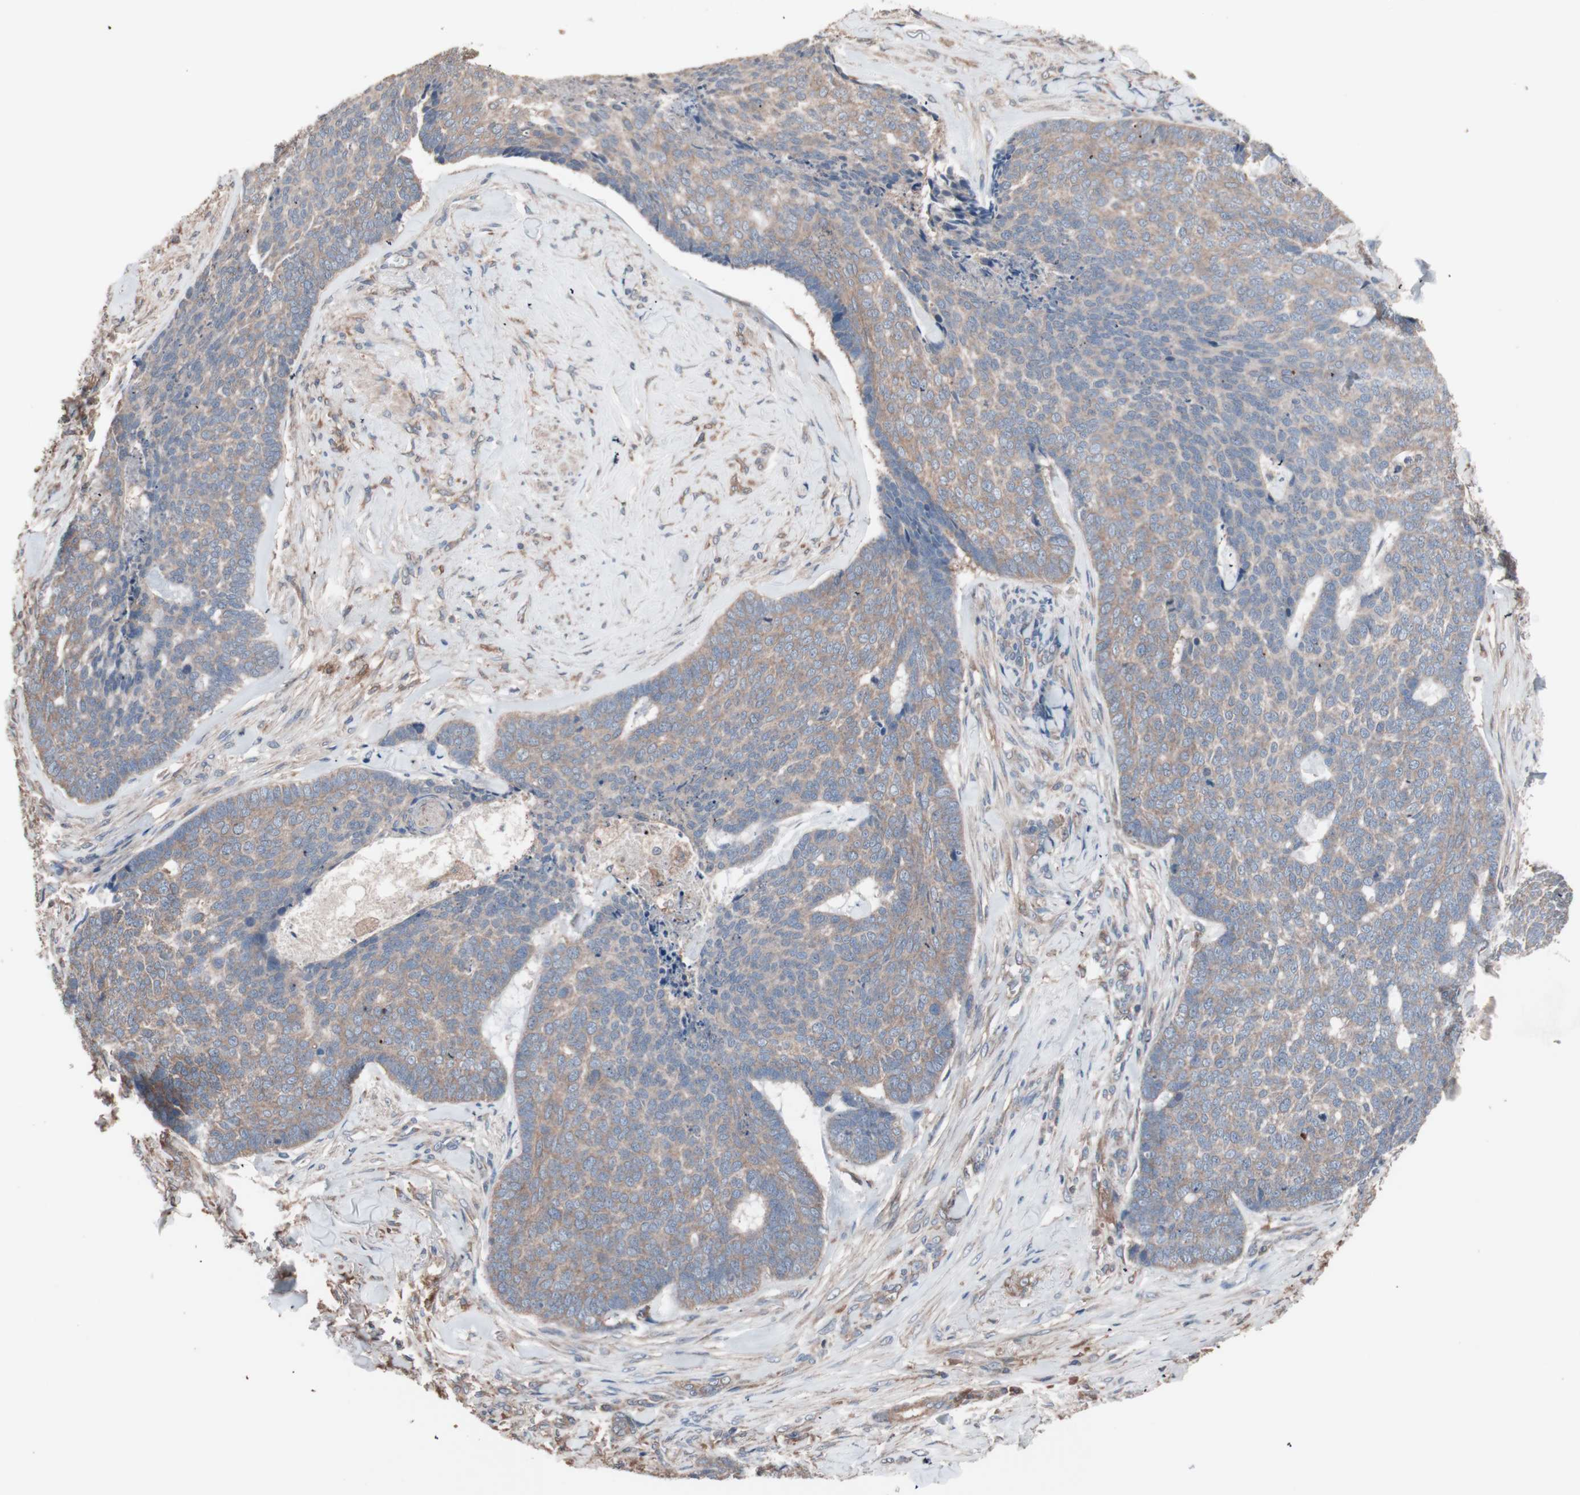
{"staining": {"intensity": "weak", "quantity": ">75%", "location": "cytoplasmic/membranous"}, "tissue": "skin cancer", "cell_type": "Tumor cells", "image_type": "cancer", "snomed": [{"axis": "morphology", "description": "Basal cell carcinoma"}, {"axis": "topography", "description": "Skin"}], "caption": "Immunohistochemical staining of skin cancer demonstrates weak cytoplasmic/membranous protein positivity in approximately >75% of tumor cells.", "gene": "ATG7", "patient": {"sex": "male", "age": 84}}